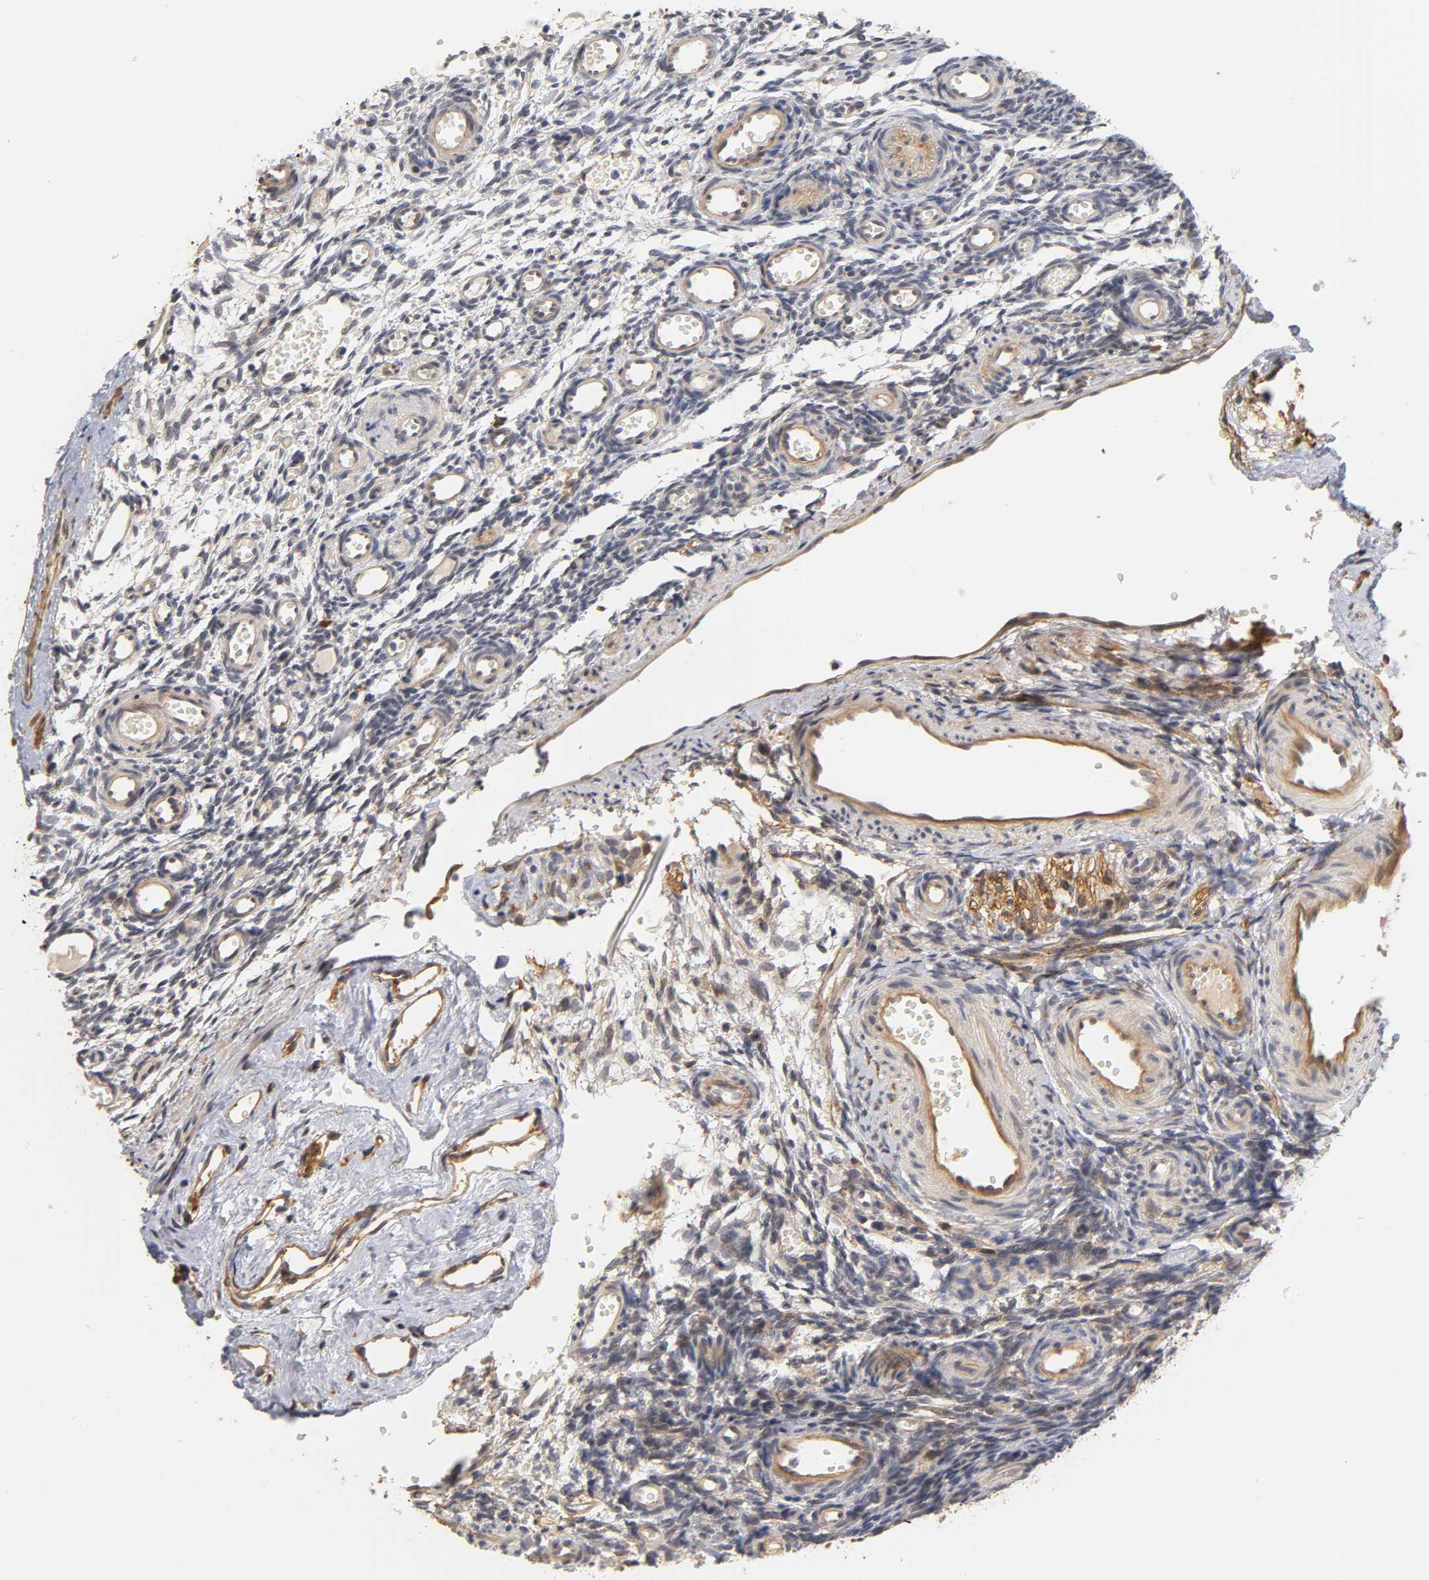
{"staining": {"intensity": "weak", "quantity": "<25%", "location": "cytoplasmic/membranous"}, "tissue": "ovary", "cell_type": "Follicle cells", "image_type": "normal", "snomed": [{"axis": "morphology", "description": "Normal tissue, NOS"}, {"axis": "topography", "description": "Ovary"}], "caption": "Immunohistochemistry (IHC) of normal human ovary shows no positivity in follicle cells.", "gene": "LAMB1", "patient": {"sex": "female", "age": 35}}